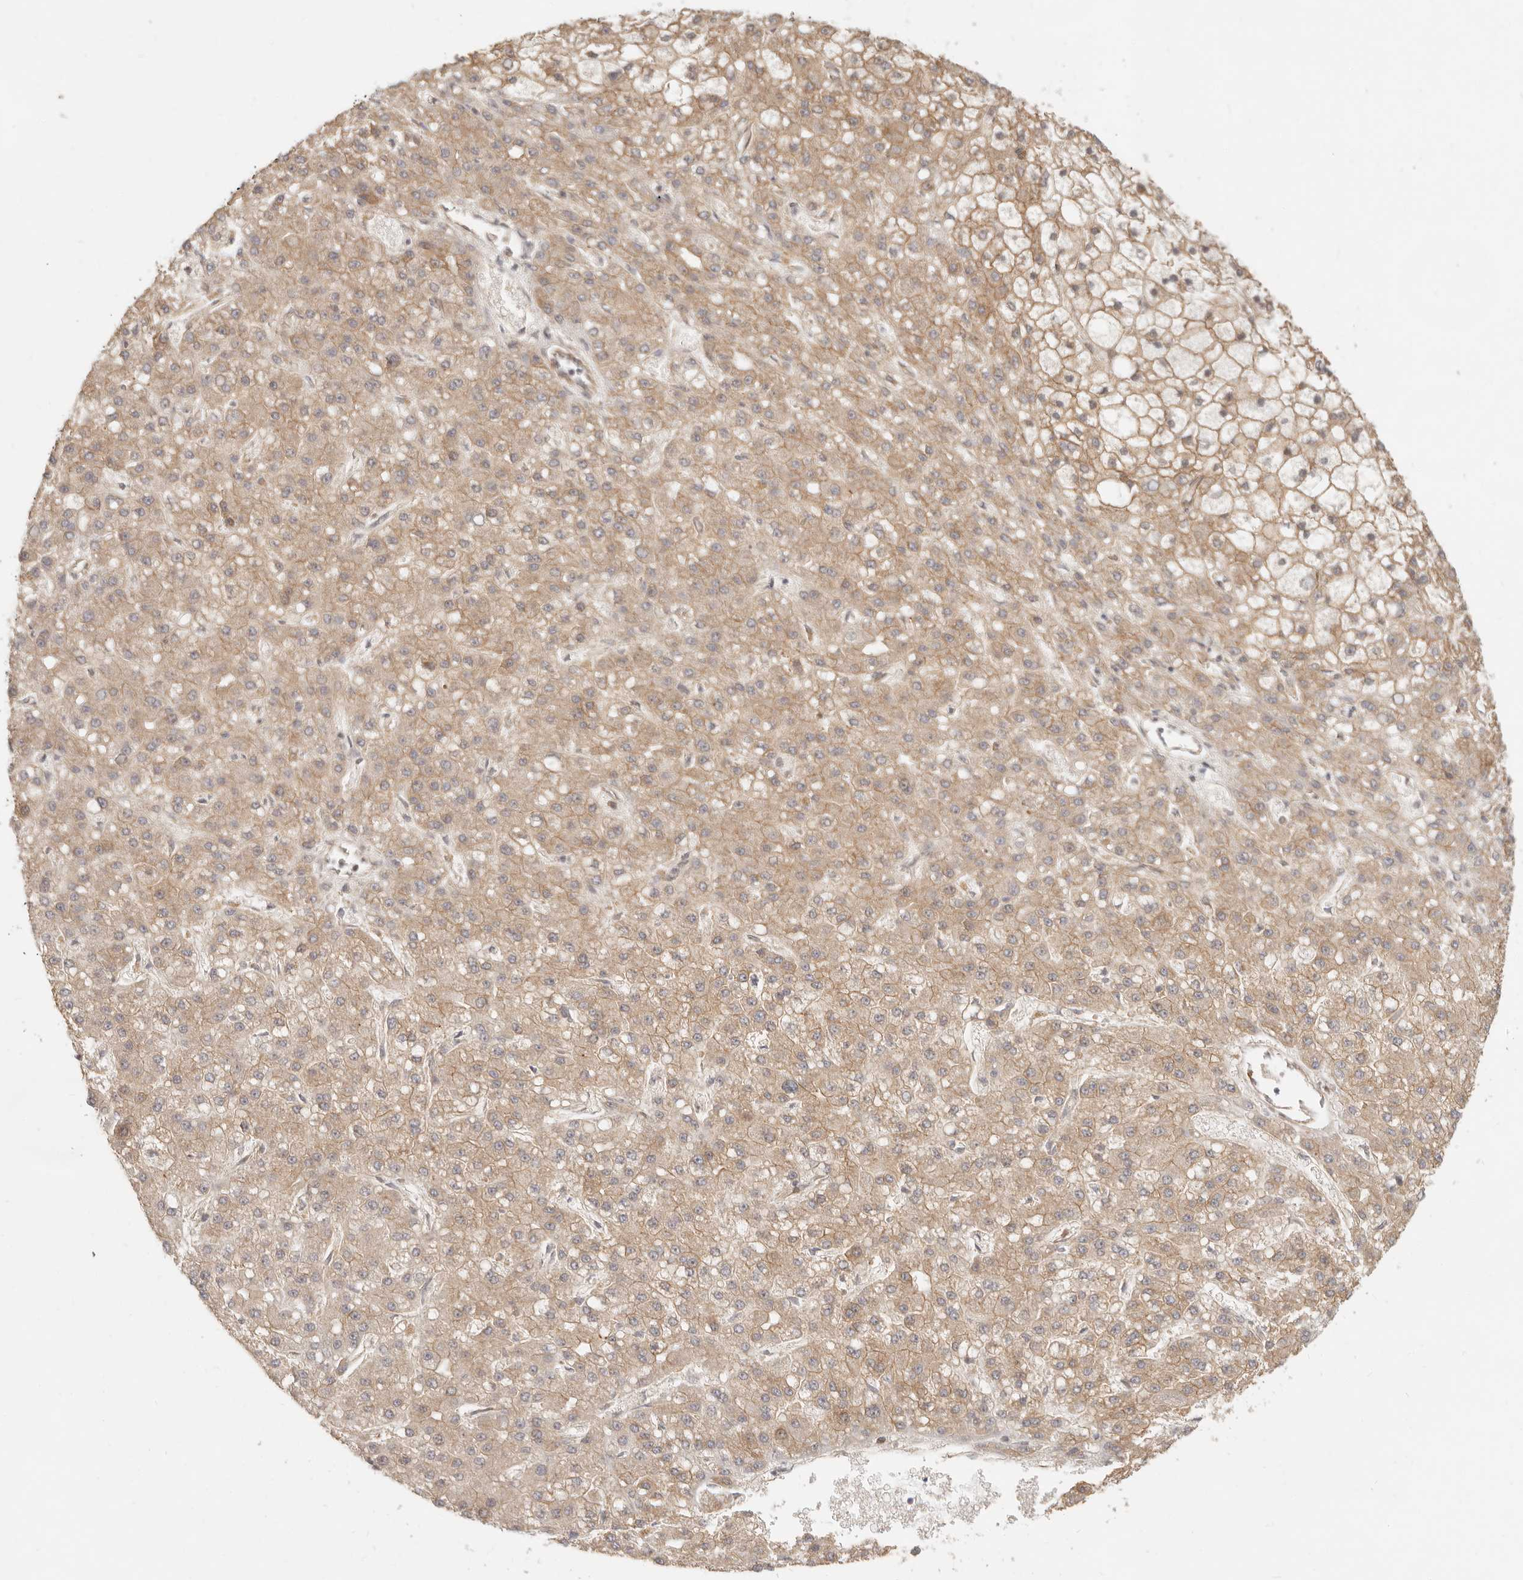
{"staining": {"intensity": "moderate", "quantity": ">75%", "location": "cytoplasmic/membranous"}, "tissue": "liver cancer", "cell_type": "Tumor cells", "image_type": "cancer", "snomed": [{"axis": "morphology", "description": "Carcinoma, Hepatocellular, NOS"}, {"axis": "topography", "description": "Liver"}], "caption": "Tumor cells display medium levels of moderate cytoplasmic/membranous staining in approximately >75% of cells in liver cancer (hepatocellular carcinoma). (brown staining indicates protein expression, while blue staining denotes nuclei).", "gene": "UFSP1", "patient": {"sex": "male", "age": 67}}